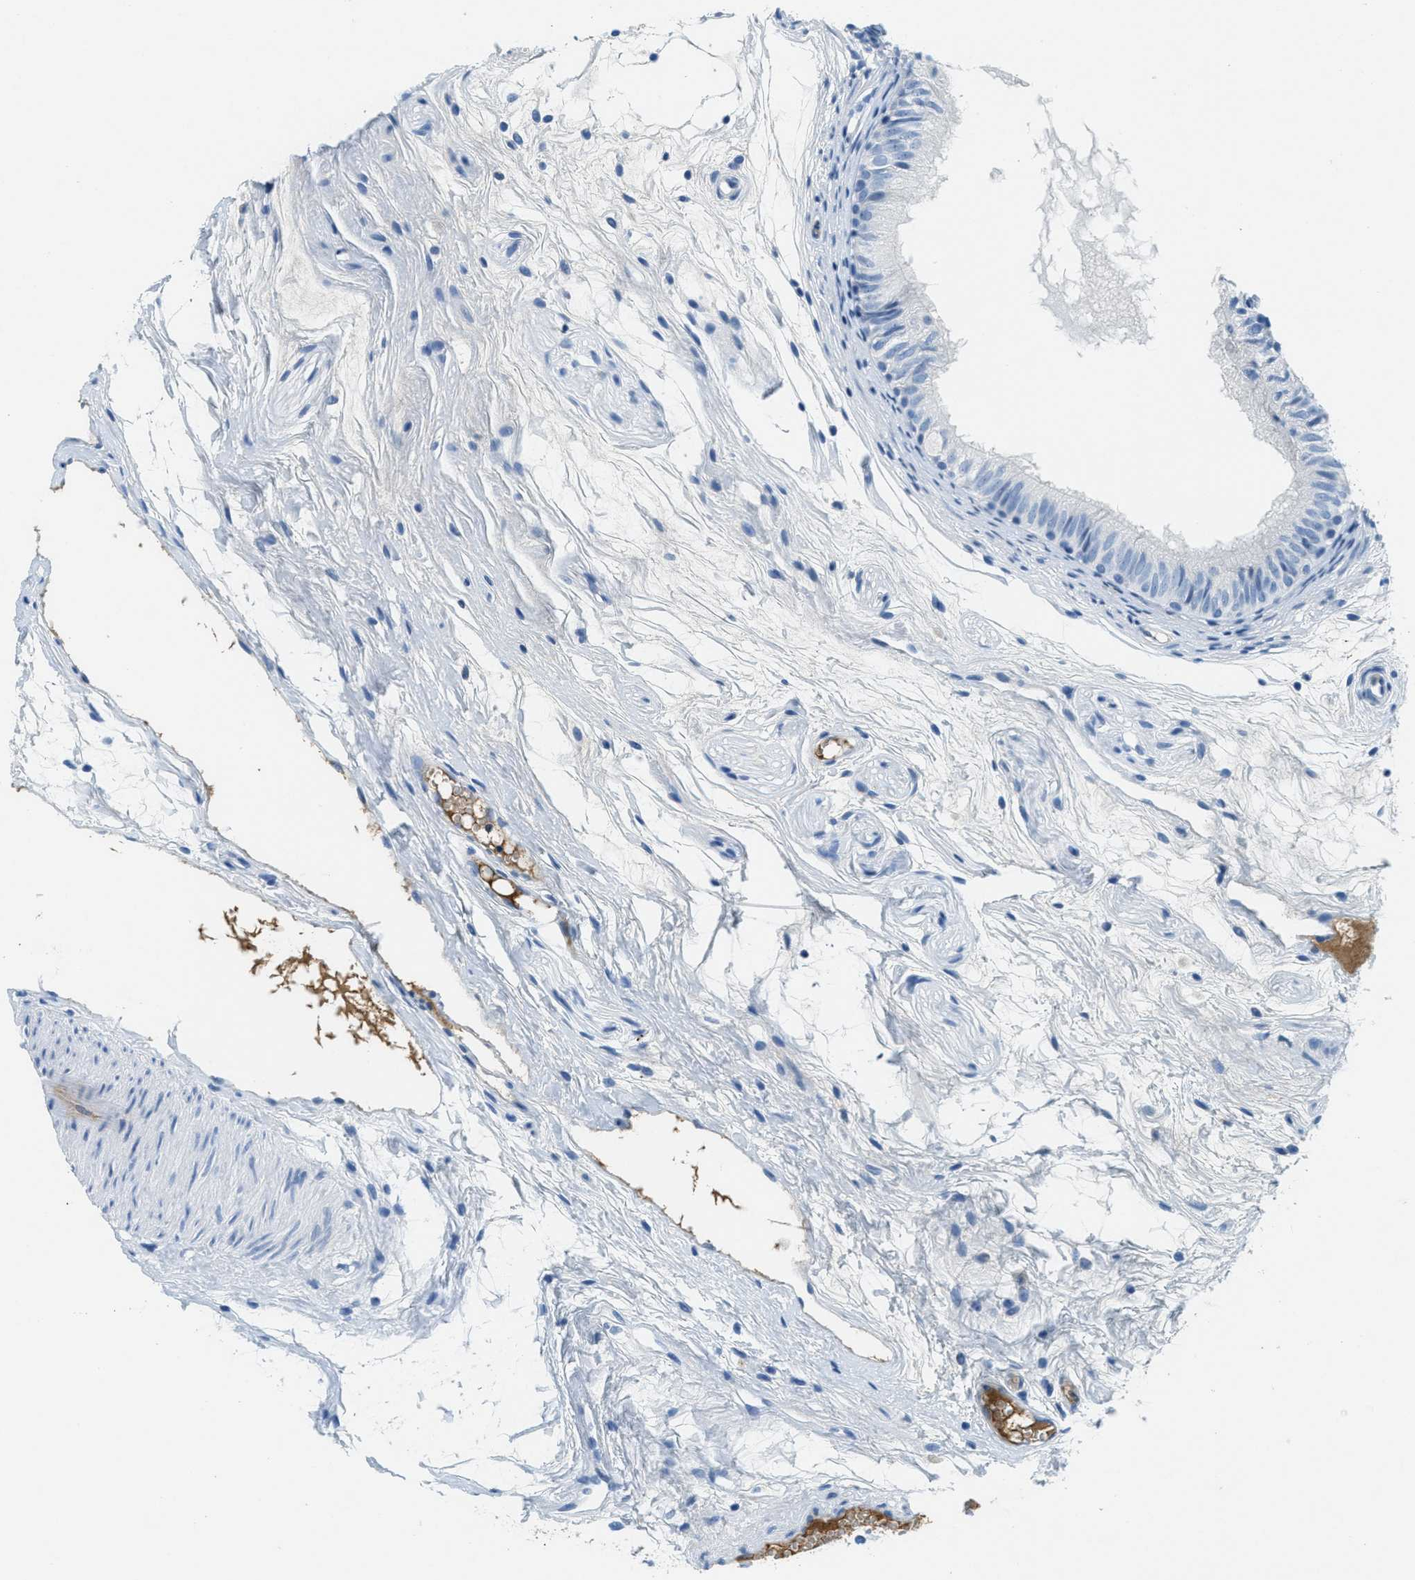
{"staining": {"intensity": "negative", "quantity": "none", "location": "none"}, "tissue": "epididymis", "cell_type": "Glandular cells", "image_type": "normal", "snomed": [{"axis": "morphology", "description": "Normal tissue, NOS"}, {"axis": "morphology", "description": "Atrophy, NOS"}, {"axis": "topography", "description": "Testis"}, {"axis": "topography", "description": "Epididymis"}], "caption": "Epididymis stained for a protein using IHC reveals no staining glandular cells.", "gene": "A2M", "patient": {"sex": "male", "age": 18}}